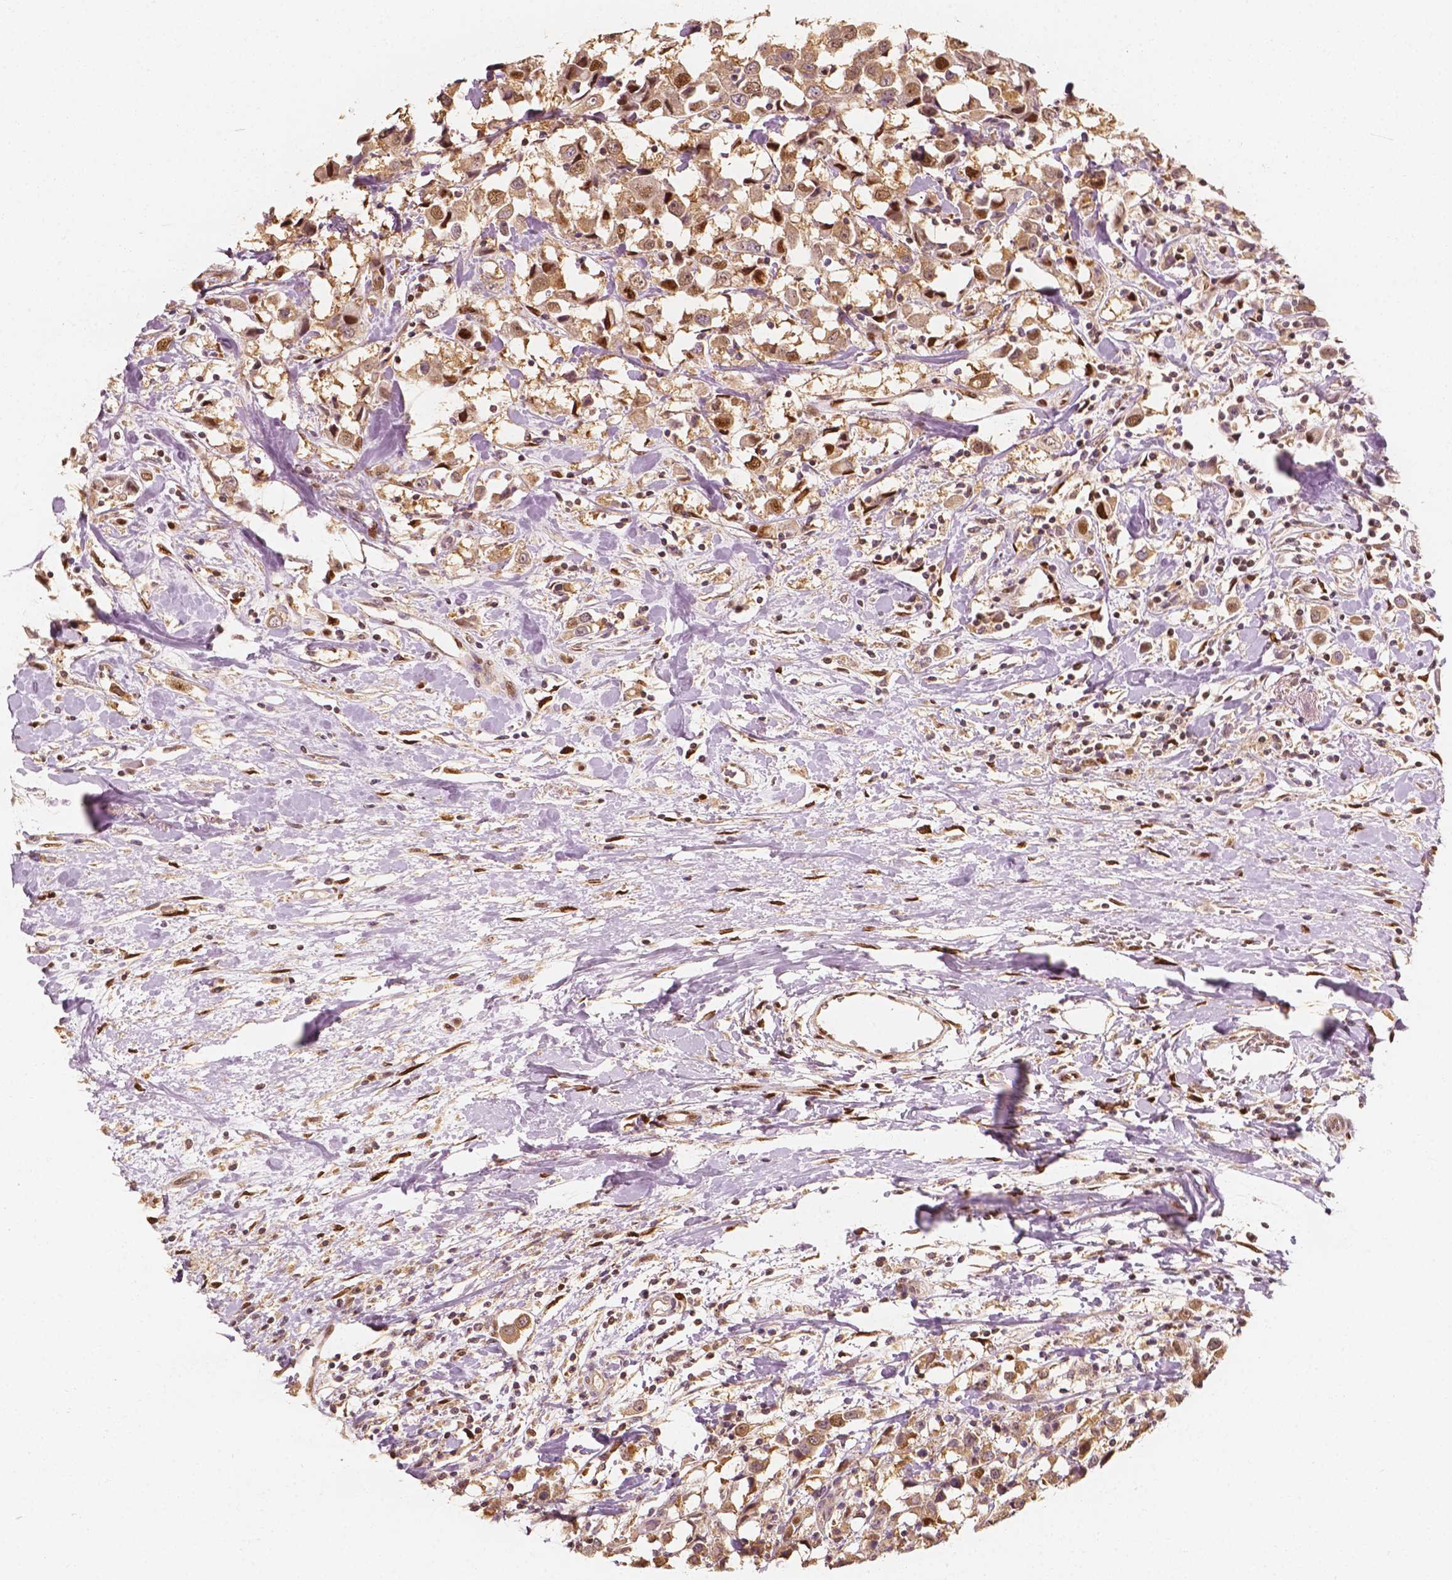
{"staining": {"intensity": "moderate", "quantity": ">75%", "location": "cytoplasmic/membranous,nuclear"}, "tissue": "breast cancer", "cell_type": "Tumor cells", "image_type": "cancer", "snomed": [{"axis": "morphology", "description": "Duct carcinoma"}, {"axis": "topography", "description": "Breast"}], "caption": "The histopathology image demonstrates a brown stain indicating the presence of a protein in the cytoplasmic/membranous and nuclear of tumor cells in breast cancer (invasive ductal carcinoma).", "gene": "TBC1D17", "patient": {"sex": "female", "age": 61}}